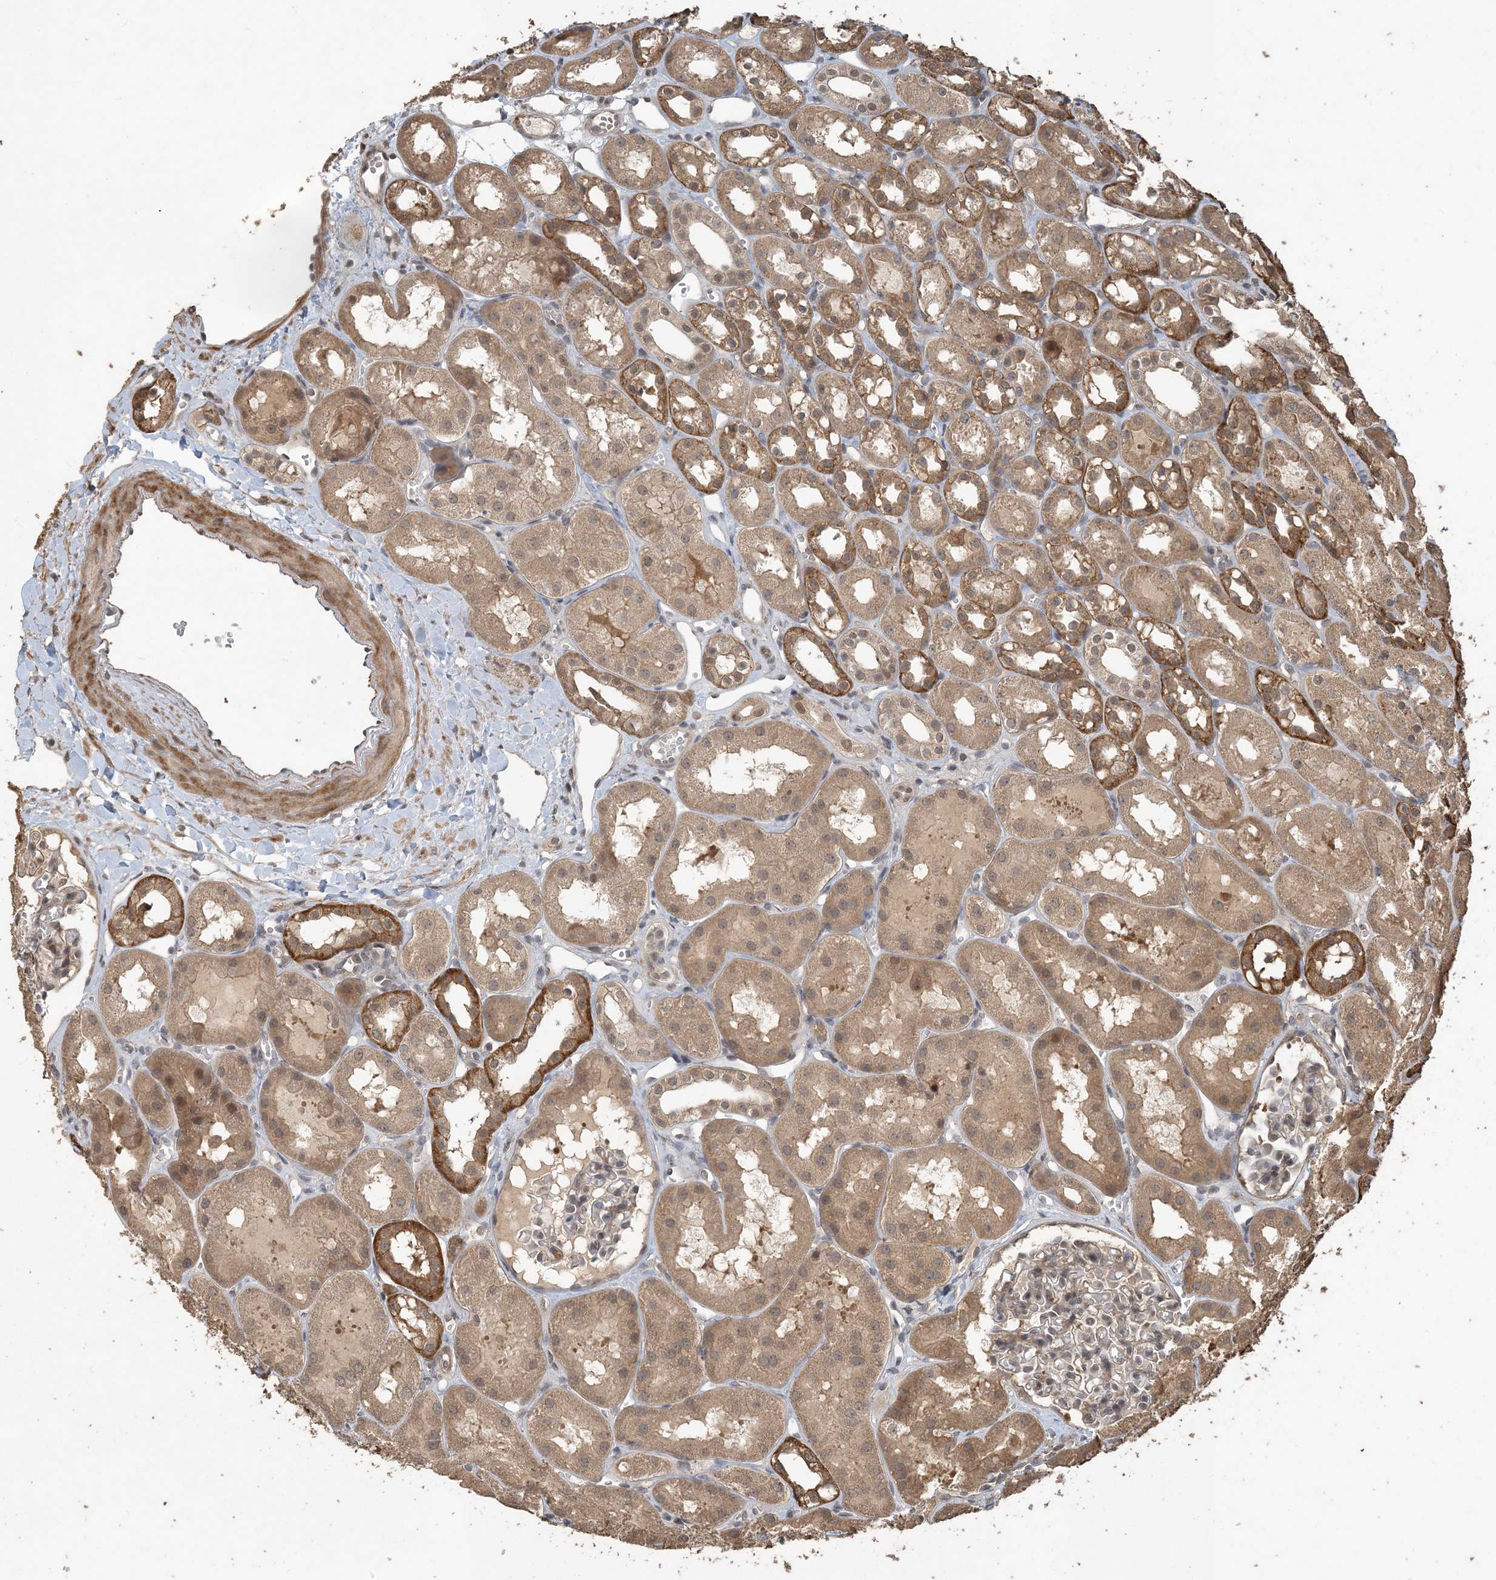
{"staining": {"intensity": "weak", "quantity": "25%-75%", "location": "nuclear"}, "tissue": "kidney", "cell_type": "Cells in glomeruli", "image_type": "normal", "snomed": [{"axis": "morphology", "description": "Normal tissue, NOS"}, {"axis": "topography", "description": "Kidney"}], "caption": "A low amount of weak nuclear expression is present in about 25%-75% of cells in glomeruli in unremarkable kidney. The staining was performed using DAB, with brown indicating positive protein expression. Nuclei are stained blue with hematoxylin.", "gene": "ZC3H12A", "patient": {"sex": "male", "age": 16}}